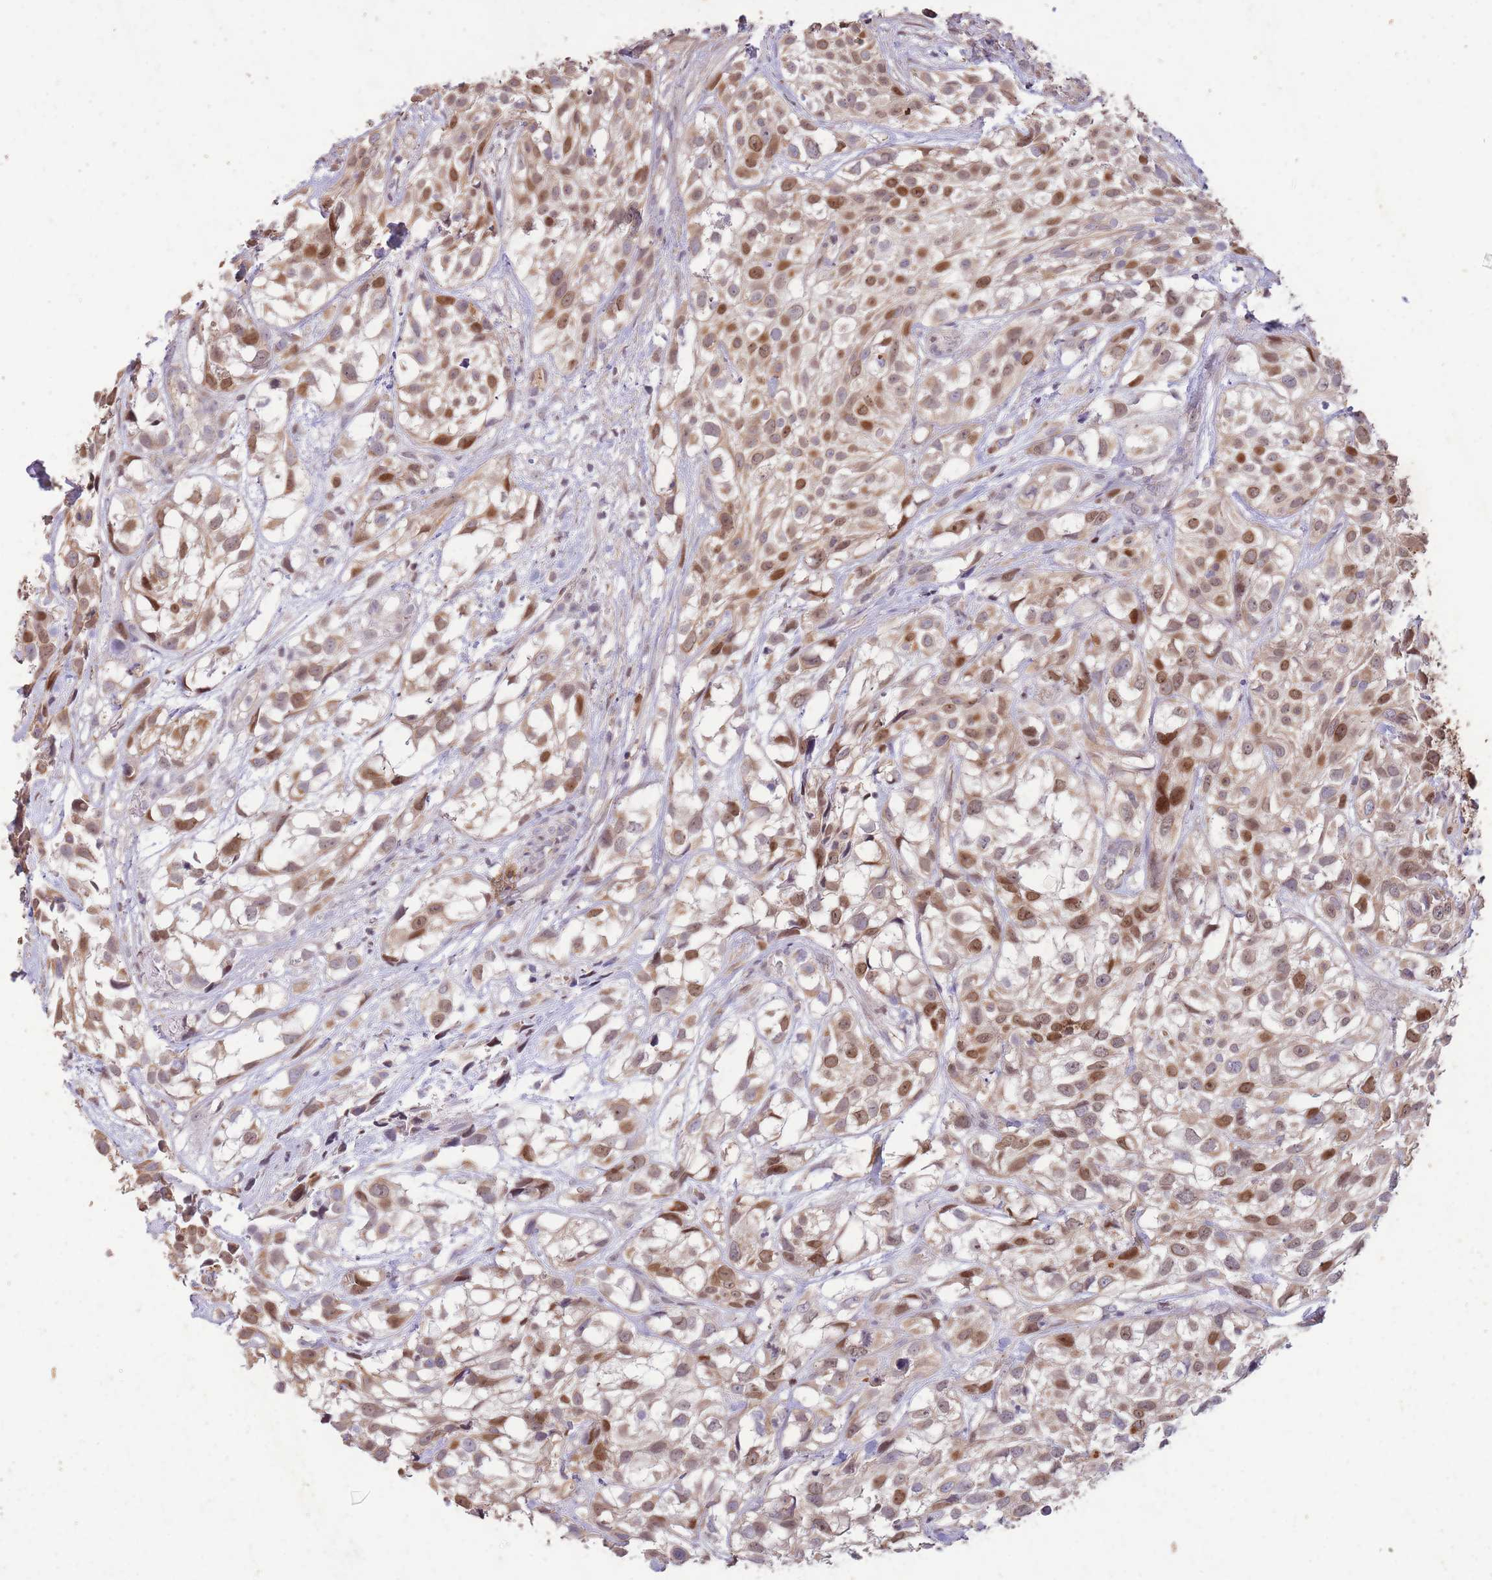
{"staining": {"intensity": "moderate", "quantity": "25%-75%", "location": "cytoplasmic/membranous,nuclear"}, "tissue": "urothelial cancer", "cell_type": "Tumor cells", "image_type": "cancer", "snomed": [{"axis": "morphology", "description": "Urothelial carcinoma, High grade"}, {"axis": "topography", "description": "Urinary bladder"}], "caption": "This micrograph demonstrates urothelial carcinoma (high-grade) stained with immunohistochemistry to label a protein in brown. The cytoplasmic/membranous and nuclear of tumor cells show moderate positivity for the protein. Nuclei are counter-stained blue.", "gene": "RGS14", "patient": {"sex": "male", "age": 56}}